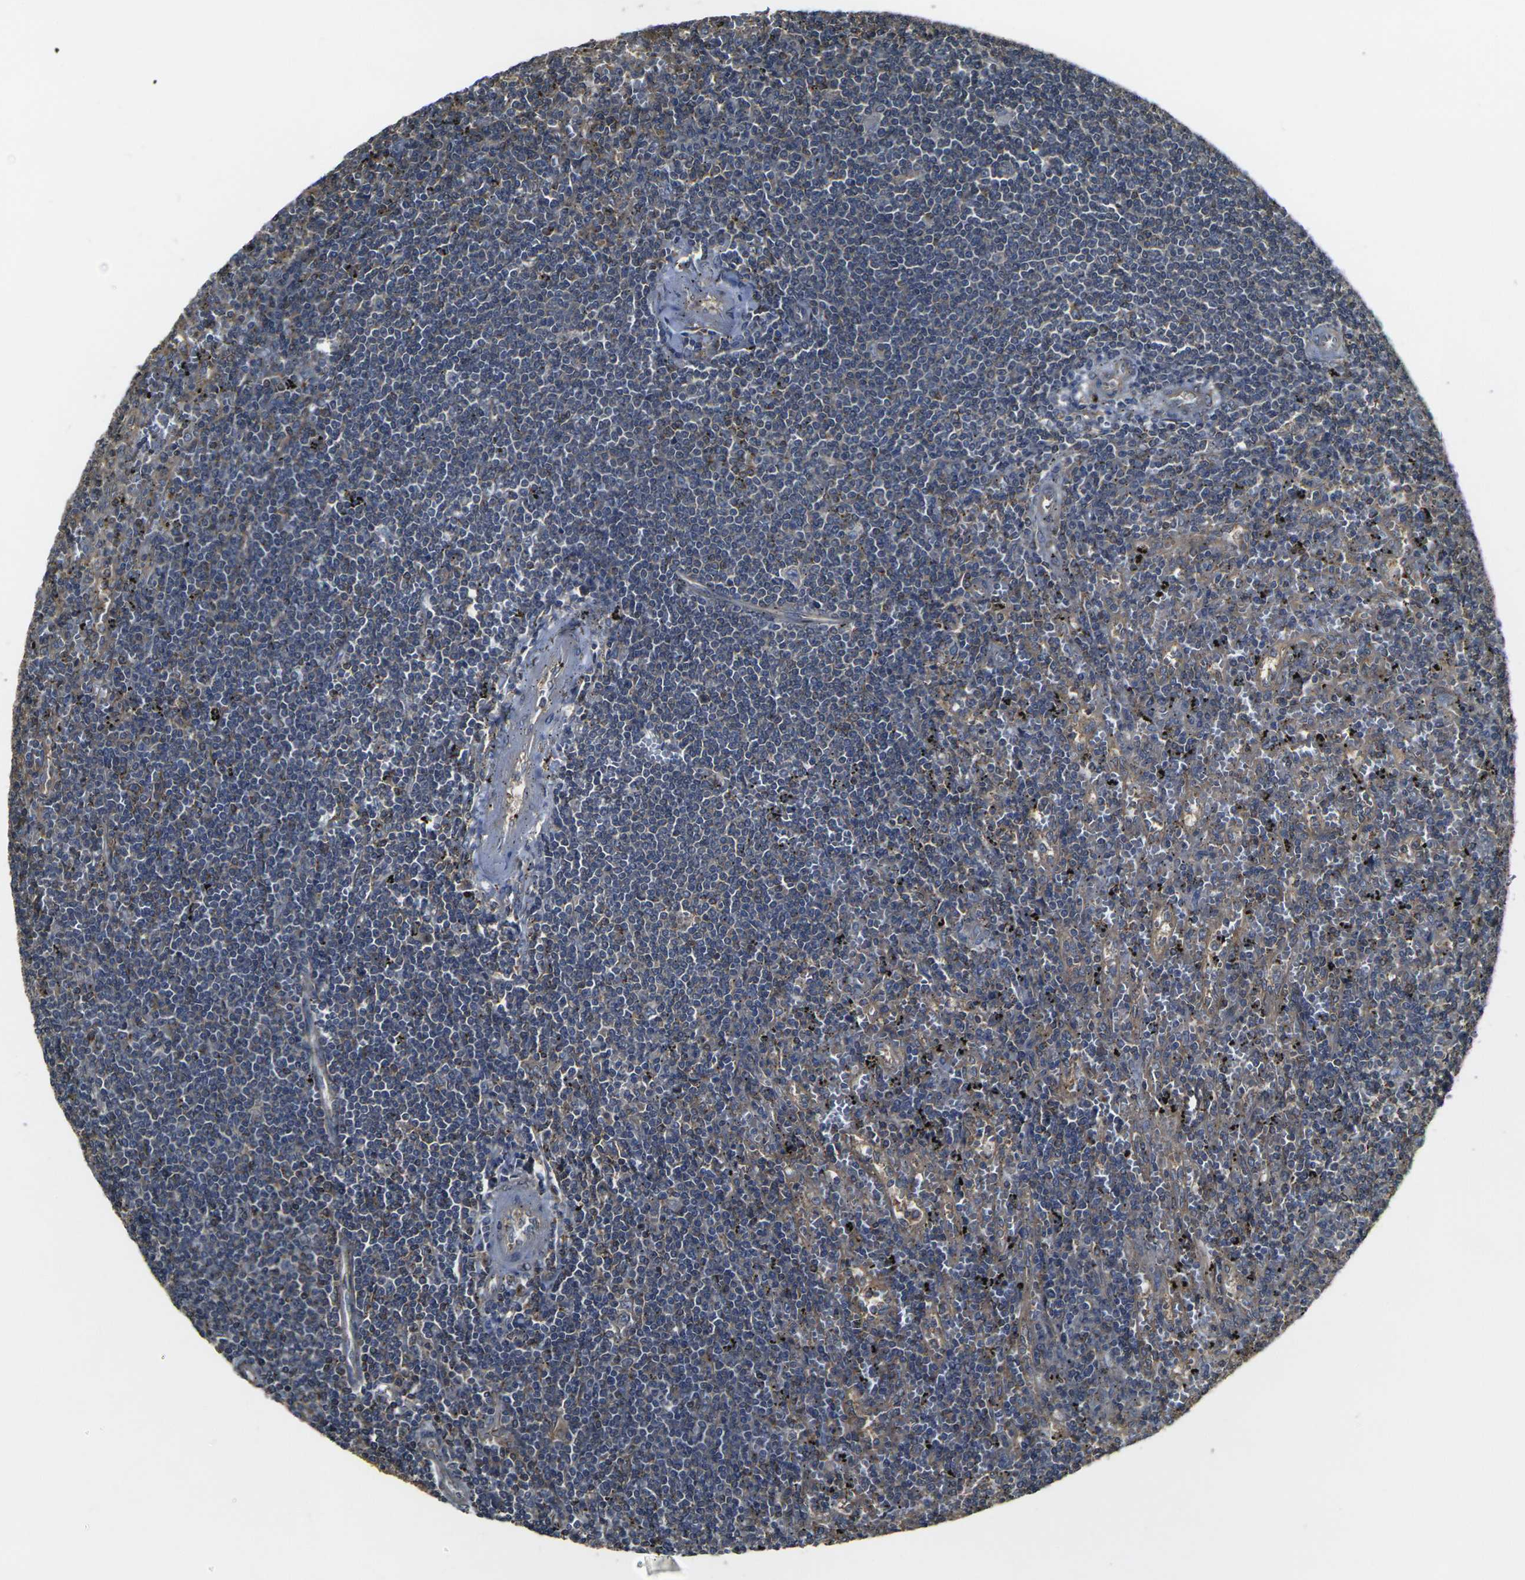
{"staining": {"intensity": "weak", "quantity": ">75%", "location": "cytoplasmic/membranous"}, "tissue": "lymphoma", "cell_type": "Tumor cells", "image_type": "cancer", "snomed": [{"axis": "morphology", "description": "Malignant lymphoma, non-Hodgkin's type, Low grade"}, {"axis": "topography", "description": "Spleen"}], "caption": "The photomicrograph displays staining of lymphoma, revealing weak cytoplasmic/membranous protein expression (brown color) within tumor cells. (Brightfield microscopy of DAB IHC at high magnification).", "gene": "PRKACB", "patient": {"sex": "male", "age": 76}}